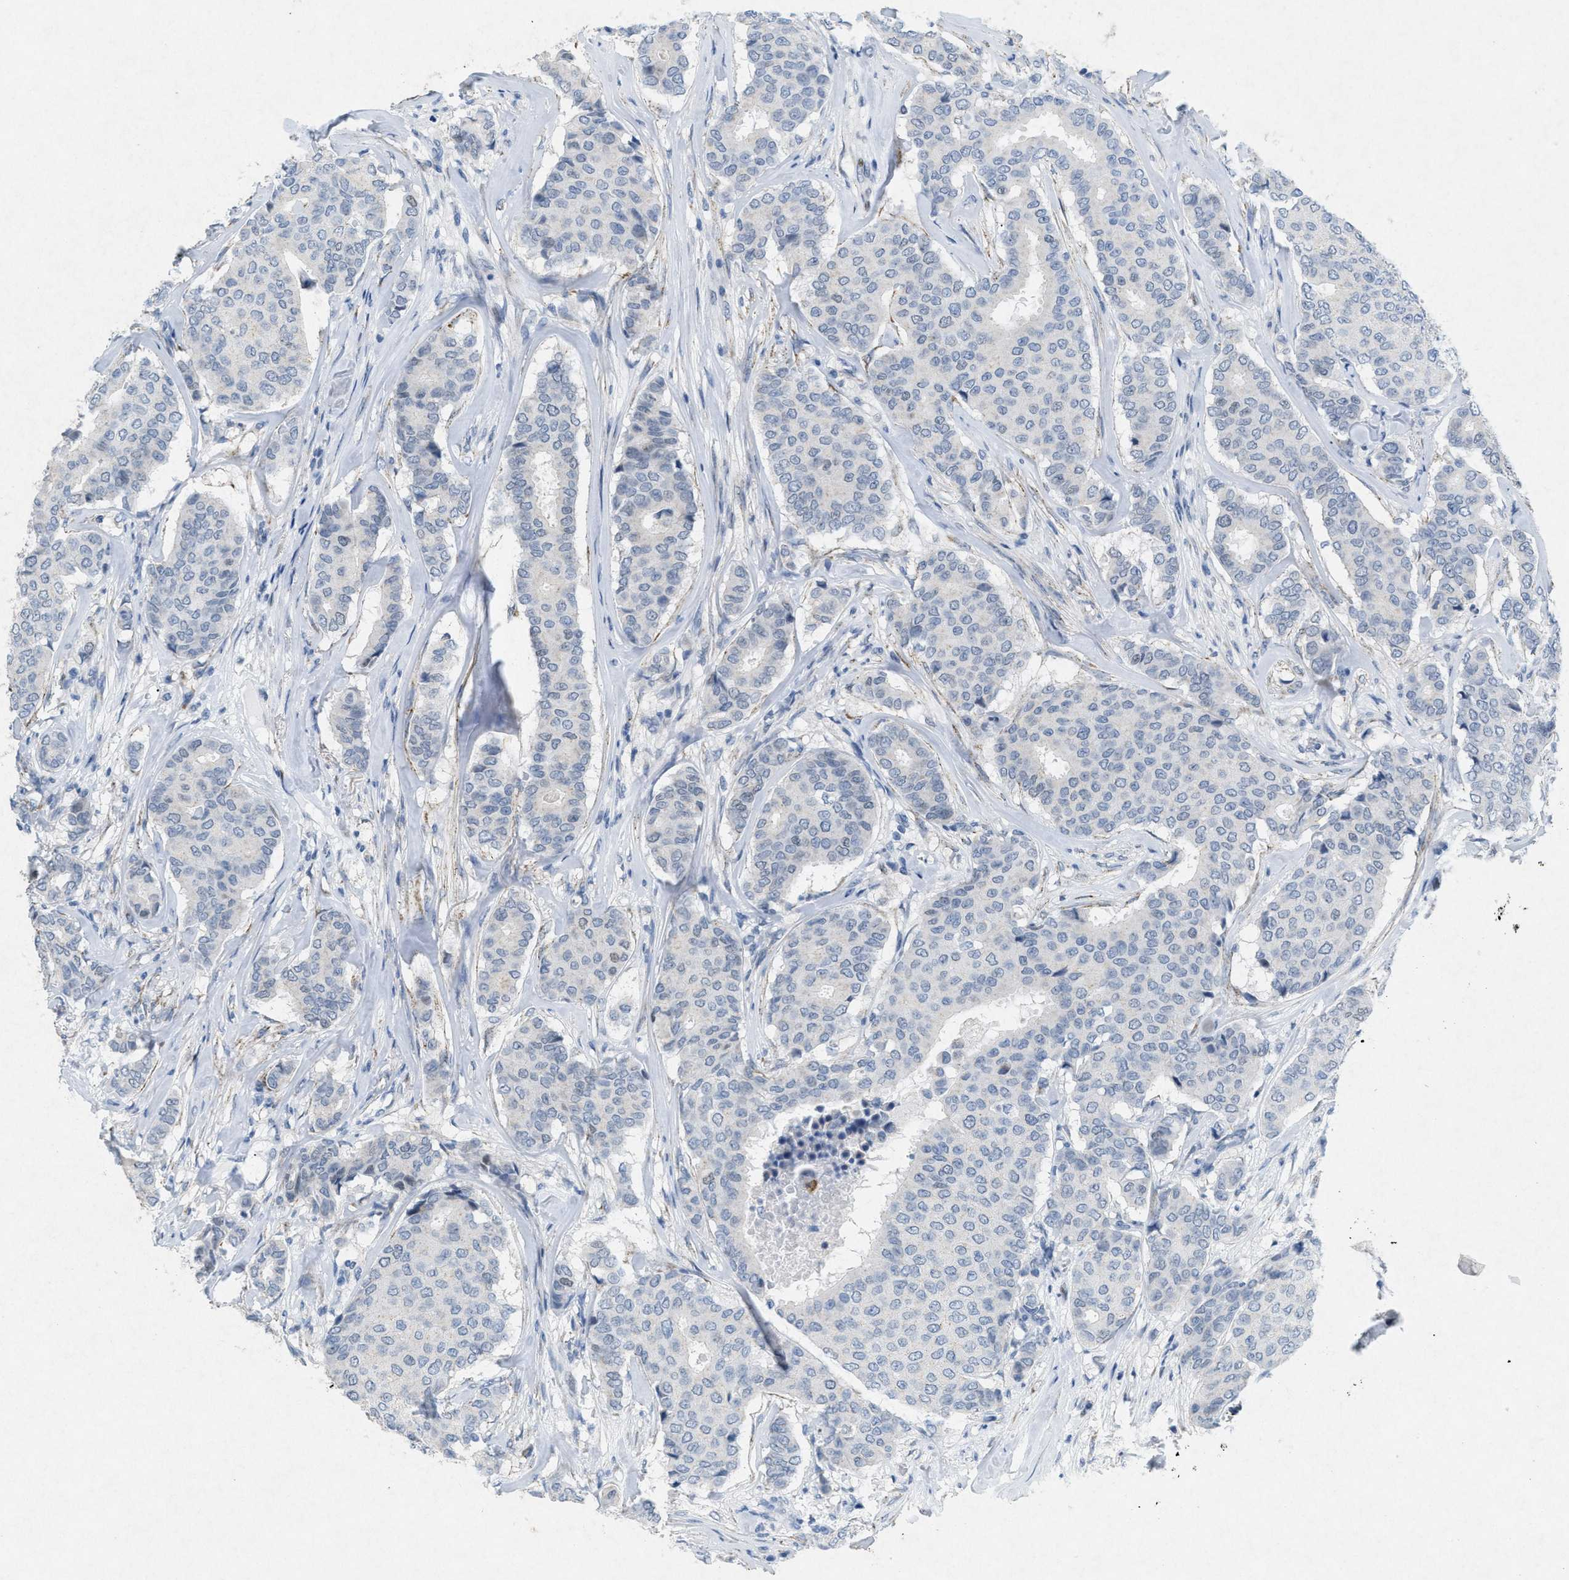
{"staining": {"intensity": "negative", "quantity": "none", "location": "none"}, "tissue": "breast cancer", "cell_type": "Tumor cells", "image_type": "cancer", "snomed": [{"axis": "morphology", "description": "Duct carcinoma"}, {"axis": "topography", "description": "Breast"}], "caption": "Immunohistochemistry (IHC) of human breast invasive ductal carcinoma demonstrates no positivity in tumor cells.", "gene": "TASOR", "patient": {"sex": "female", "age": 75}}